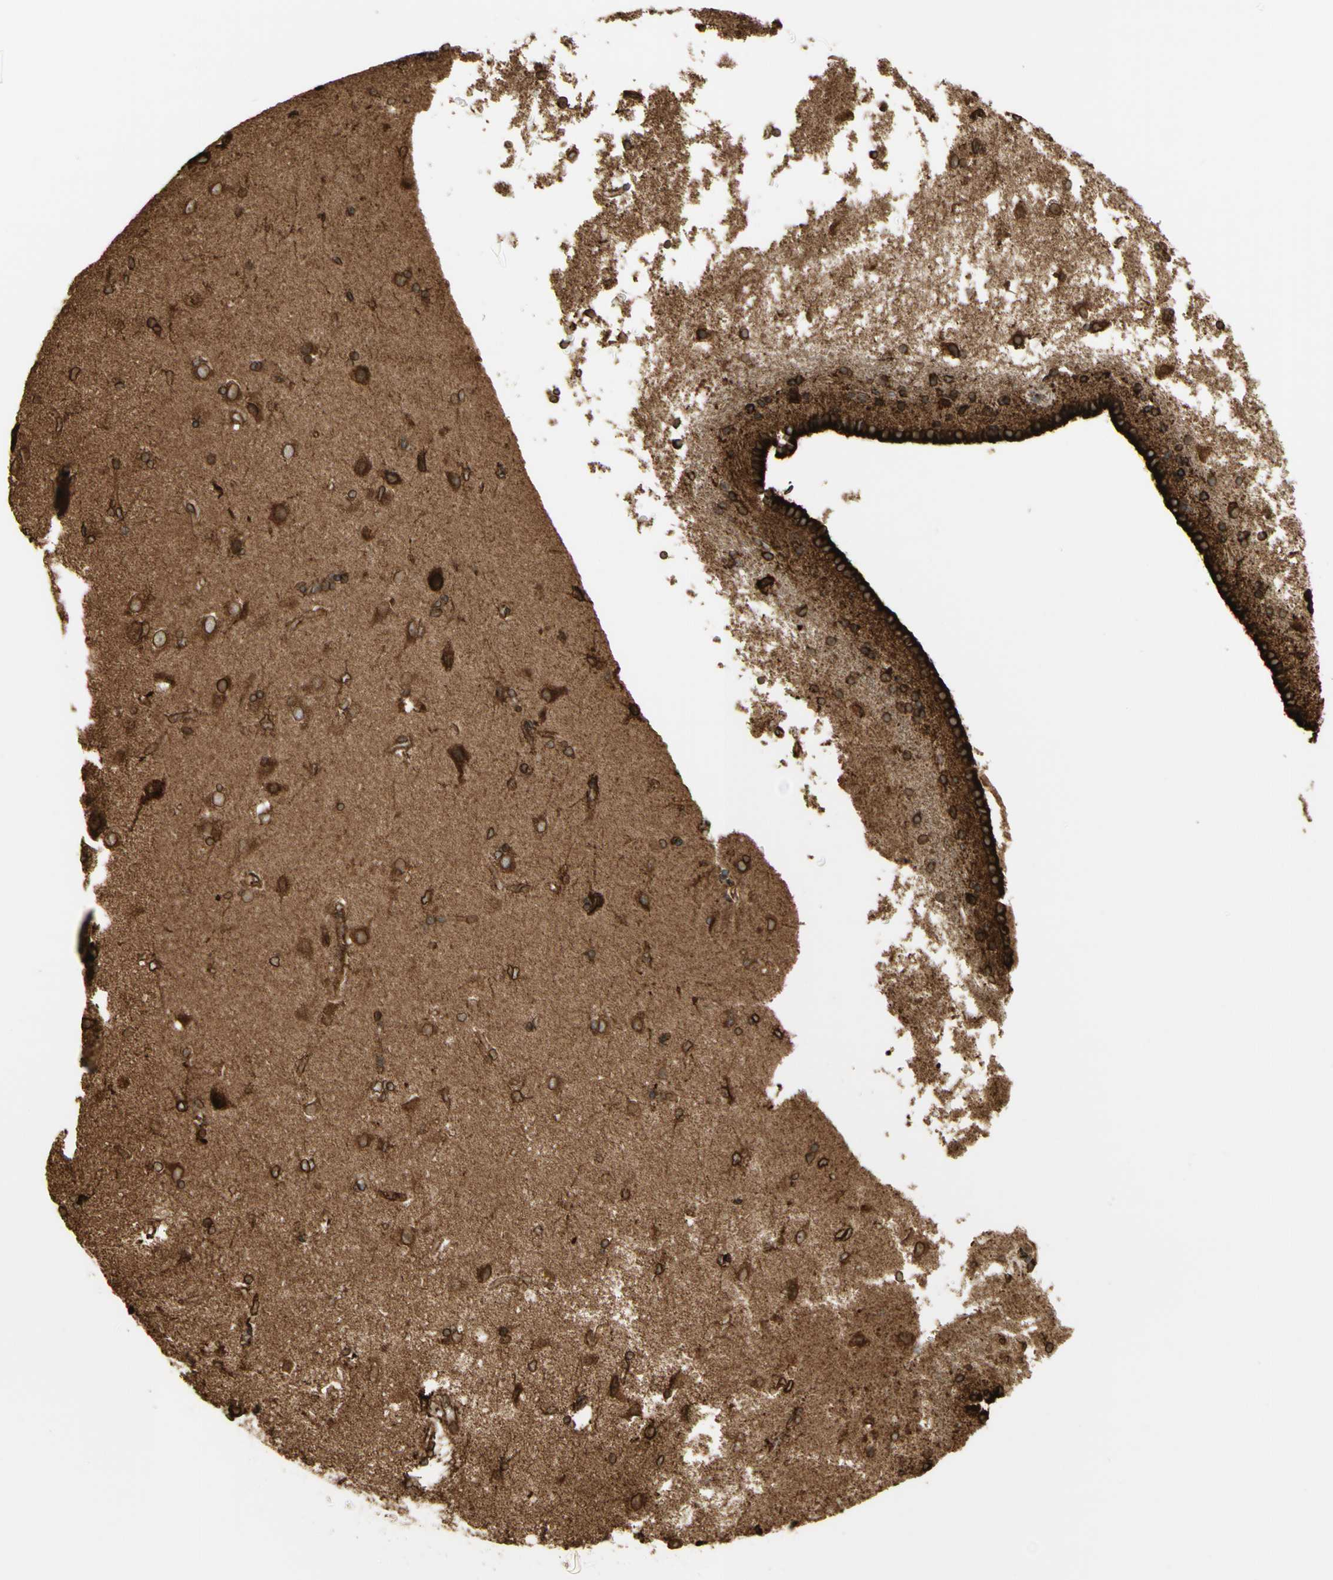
{"staining": {"intensity": "strong", "quantity": ">75%", "location": "cytoplasmic/membranous"}, "tissue": "caudate", "cell_type": "Glial cells", "image_type": "normal", "snomed": [{"axis": "morphology", "description": "Normal tissue, NOS"}, {"axis": "topography", "description": "Lateral ventricle wall"}], "caption": "Glial cells exhibit high levels of strong cytoplasmic/membranous staining in about >75% of cells in benign human caudate. (Brightfield microscopy of DAB IHC at high magnification).", "gene": "CANX", "patient": {"sex": "female", "age": 19}}